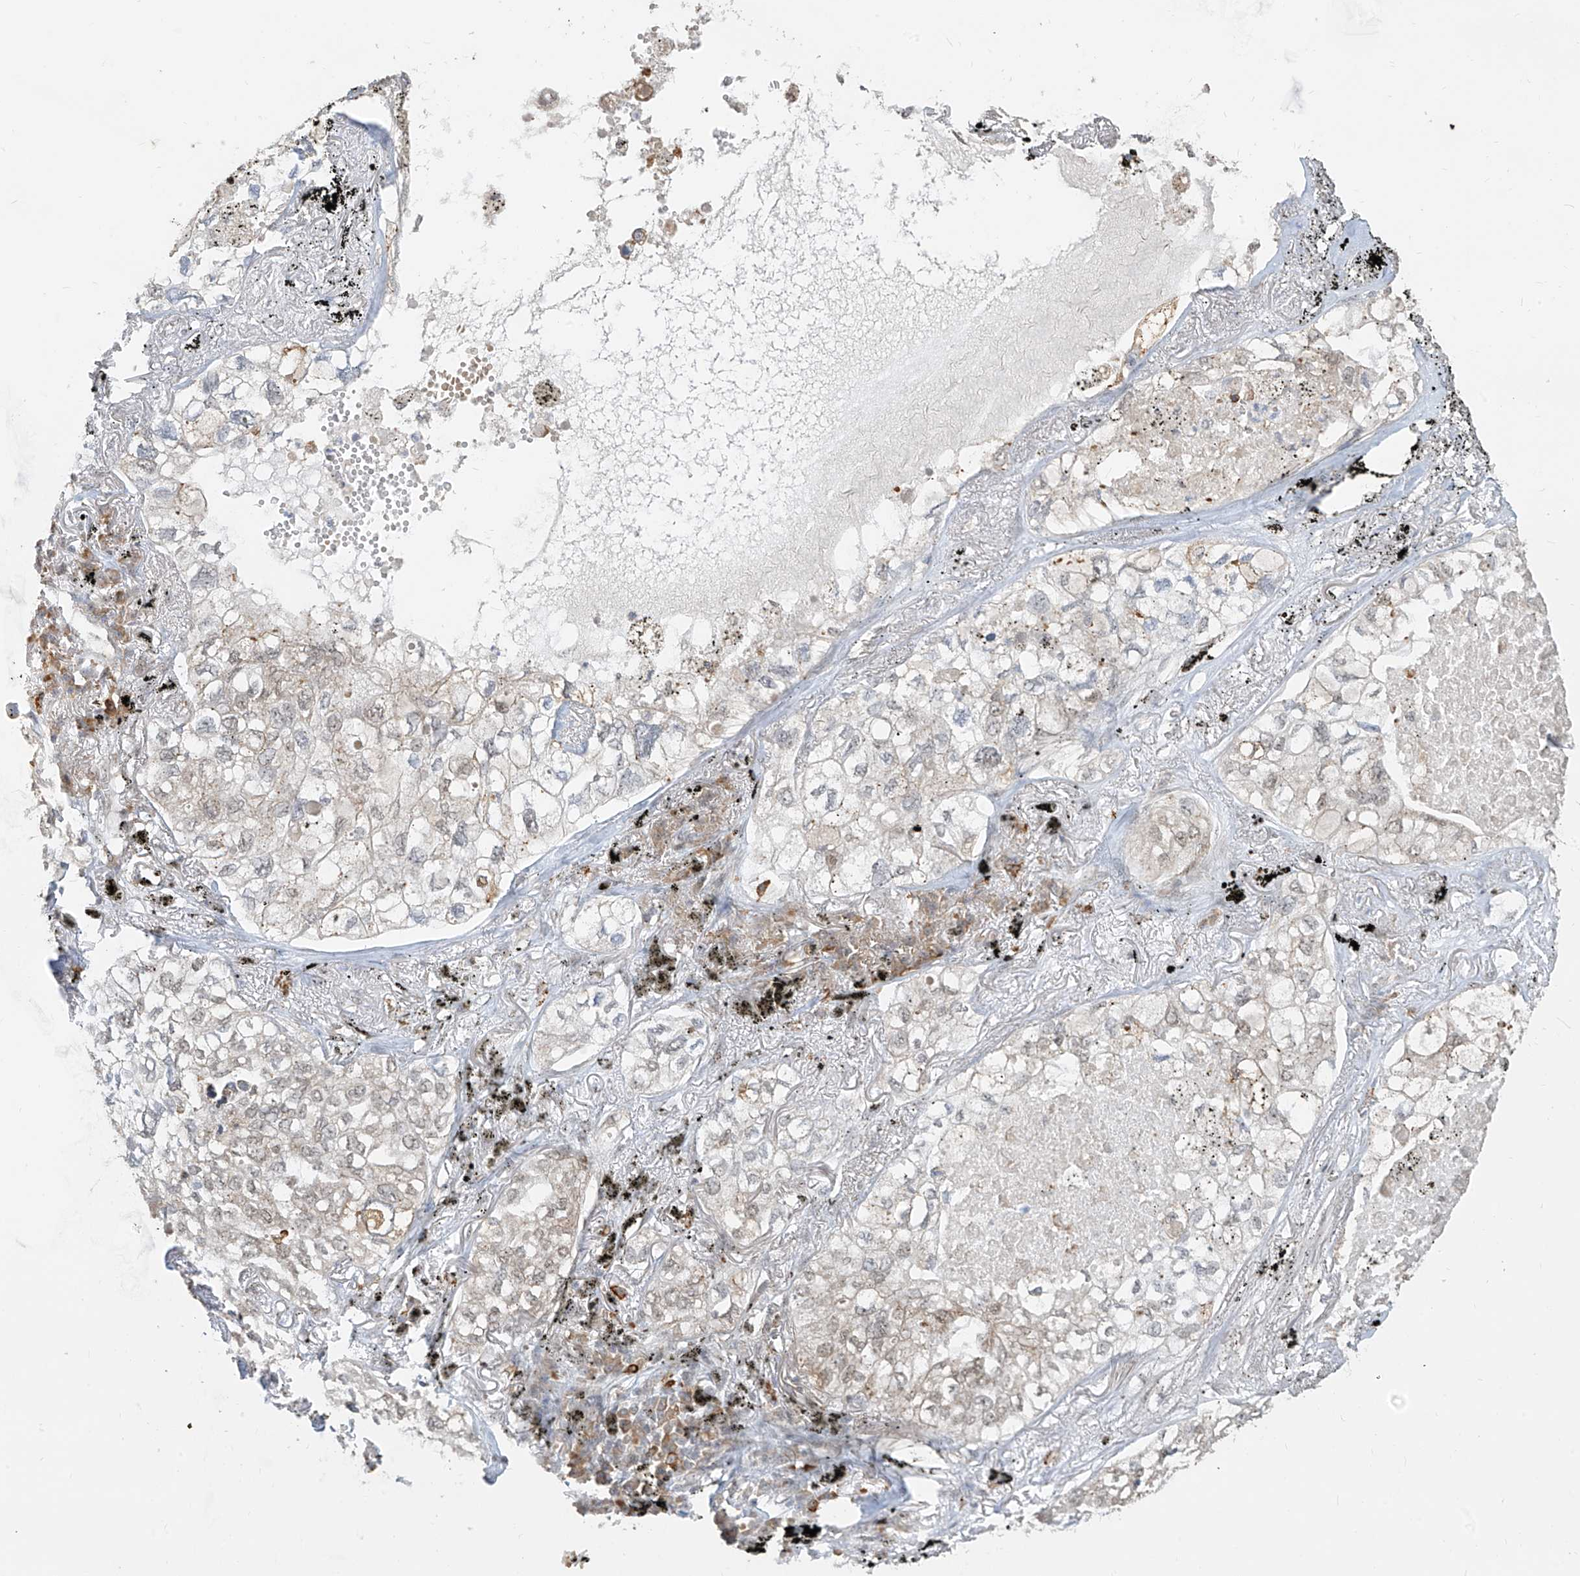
{"staining": {"intensity": "weak", "quantity": "<25%", "location": "nuclear"}, "tissue": "lung cancer", "cell_type": "Tumor cells", "image_type": "cancer", "snomed": [{"axis": "morphology", "description": "Adenocarcinoma, NOS"}, {"axis": "topography", "description": "Lung"}], "caption": "High power microscopy image of an IHC image of lung cancer, revealing no significant expression in tumor cells.", "gene": "ZMYM2", "patient": {"sex": "male", "age": 65}}